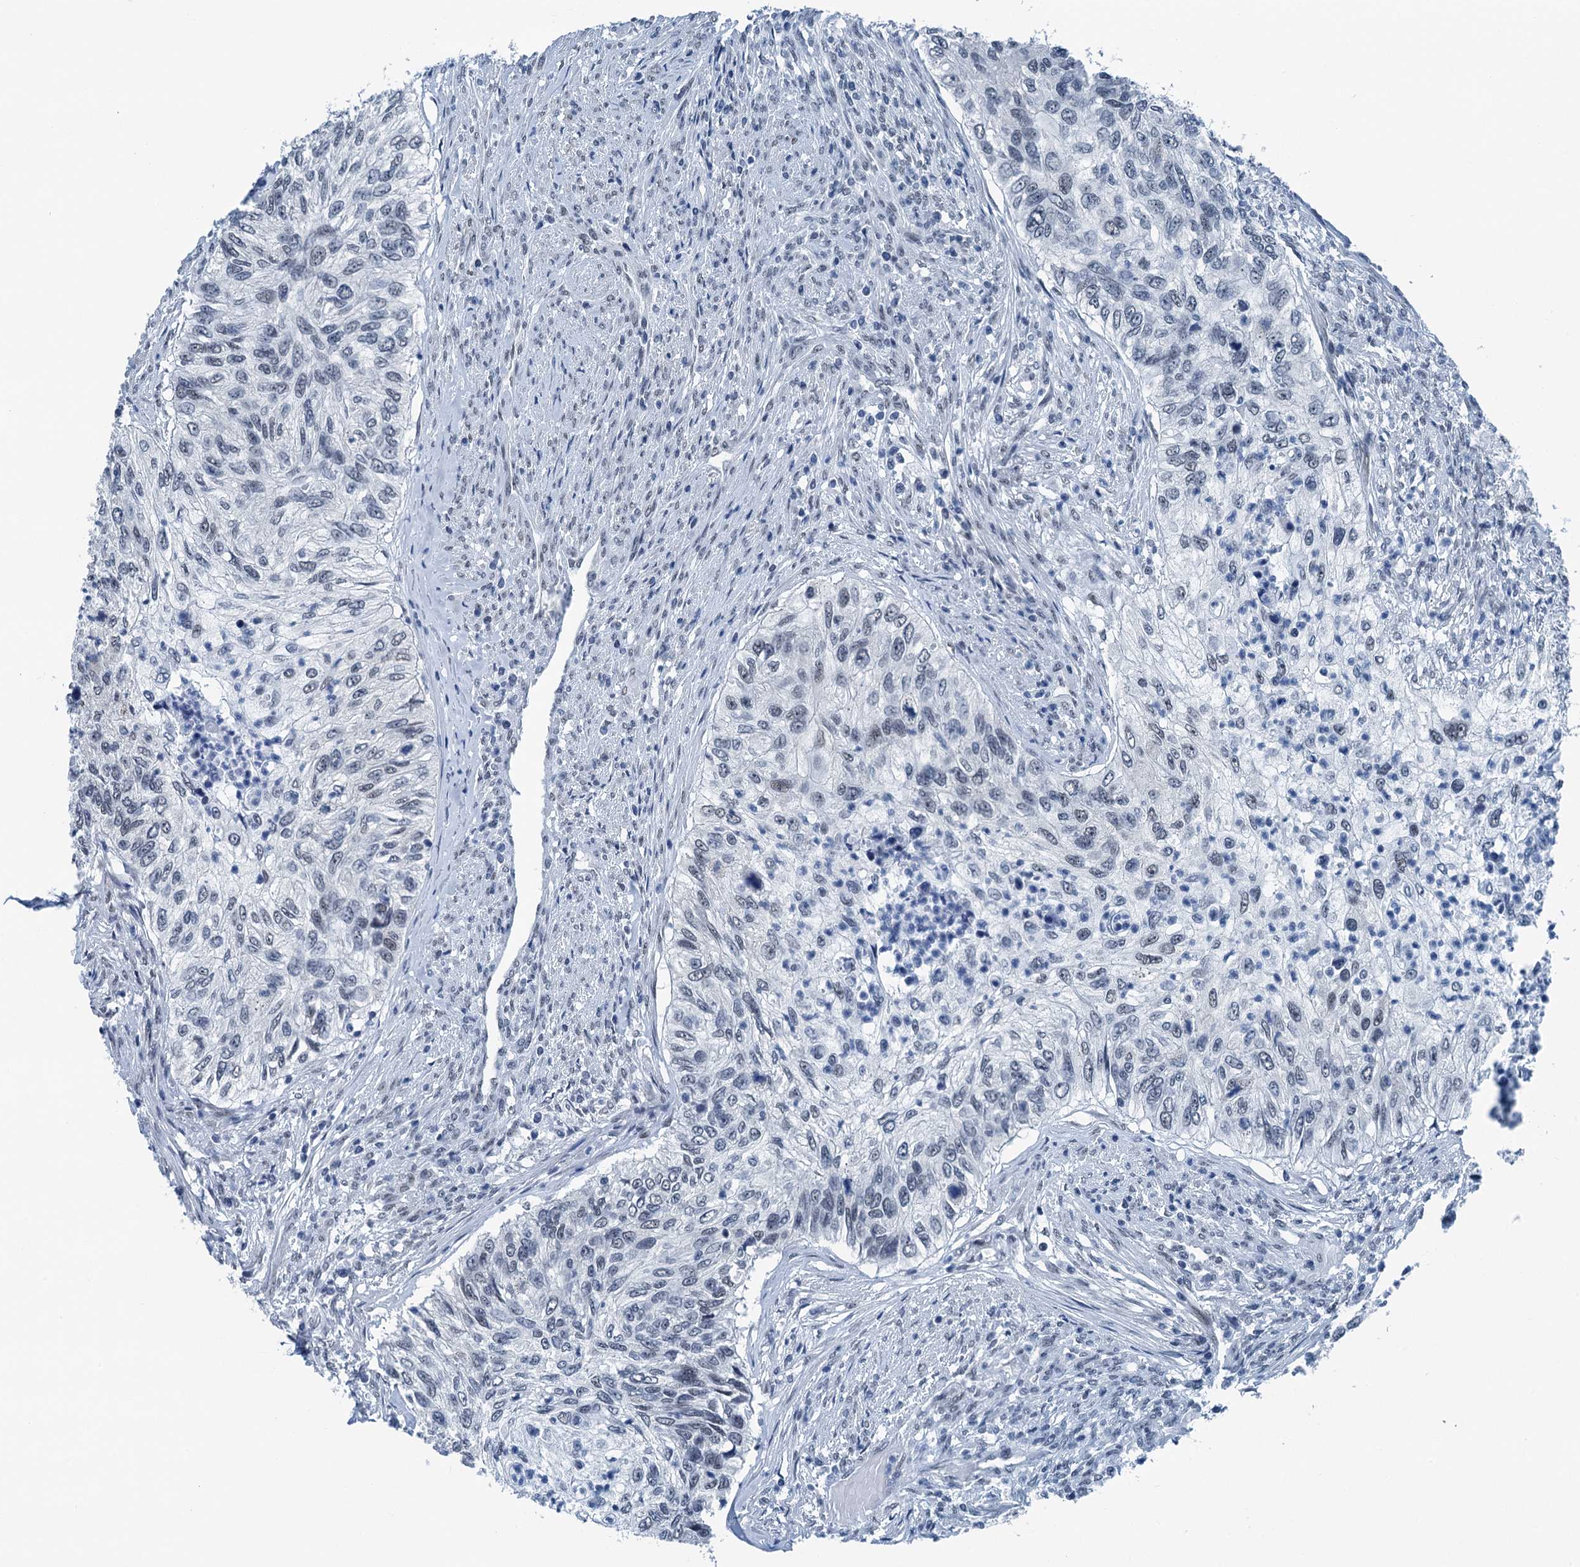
{"staining": {"intensity": "negative", "quantity": "none", "location": "none"}, "tissue": "urothelial cancer", "cell_type": "Tumor cells", "image_type": "cancer", "snomed": [{"axis": "morphology", "description": "Urothelial carcinoma, High grade"}, {"axis": "topography", "description": "Urinary bladder"}], "caption": "A high-resolution micrograph shows immunohistochemistry (IHC) staining of high-grade urothelial carcinoma, which displays no significant positivity in tumor cells. The staining was performed using DAB (3,3'-diaminobenzidine) to visualize the protein expression in brown, while the nuclei were stained in blue with hematoxylin (Magnification: 20x).", "gene": "TRPT1", "patient": {"sex": "female", "age": 60}}